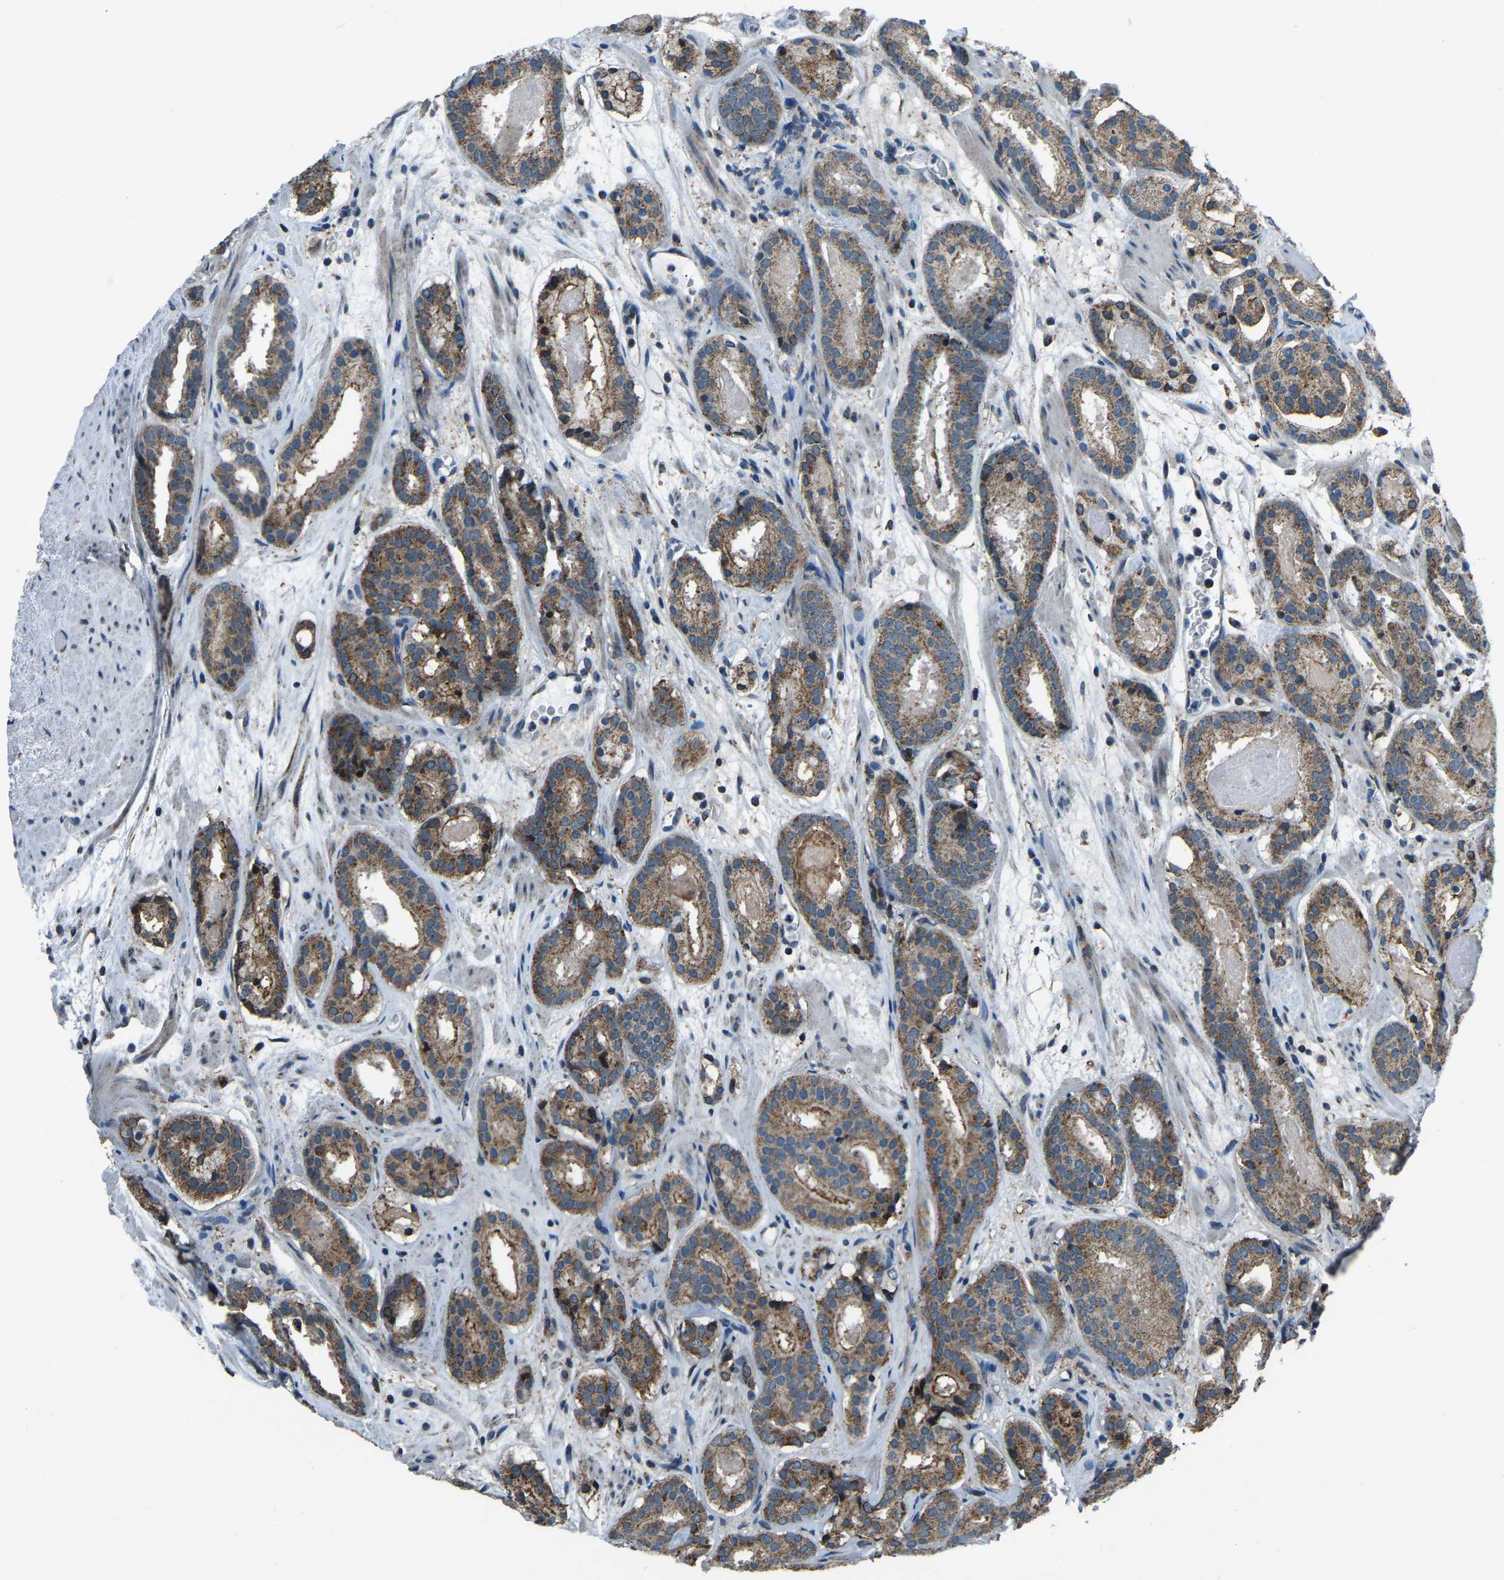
{"staining": {"intensity": "moderate", "quantity": ">75%", "location": "cytoplasmic/membranous"}, "tissue": "prostate cancer", "cell_type": "Tumor cells", "image_type": "cancer", "snomed": [{"axis": "morphology", "description": "Adenocarcinoma, Low grade"}, {"axis": "topography", "description": "Prostate"}], "caption": "Prostate cancer stained with a protein marker demonstrates moderate staining in tumor cells.", "gene": "RBM33", "patient": {"sex": "male", "age": 69}}